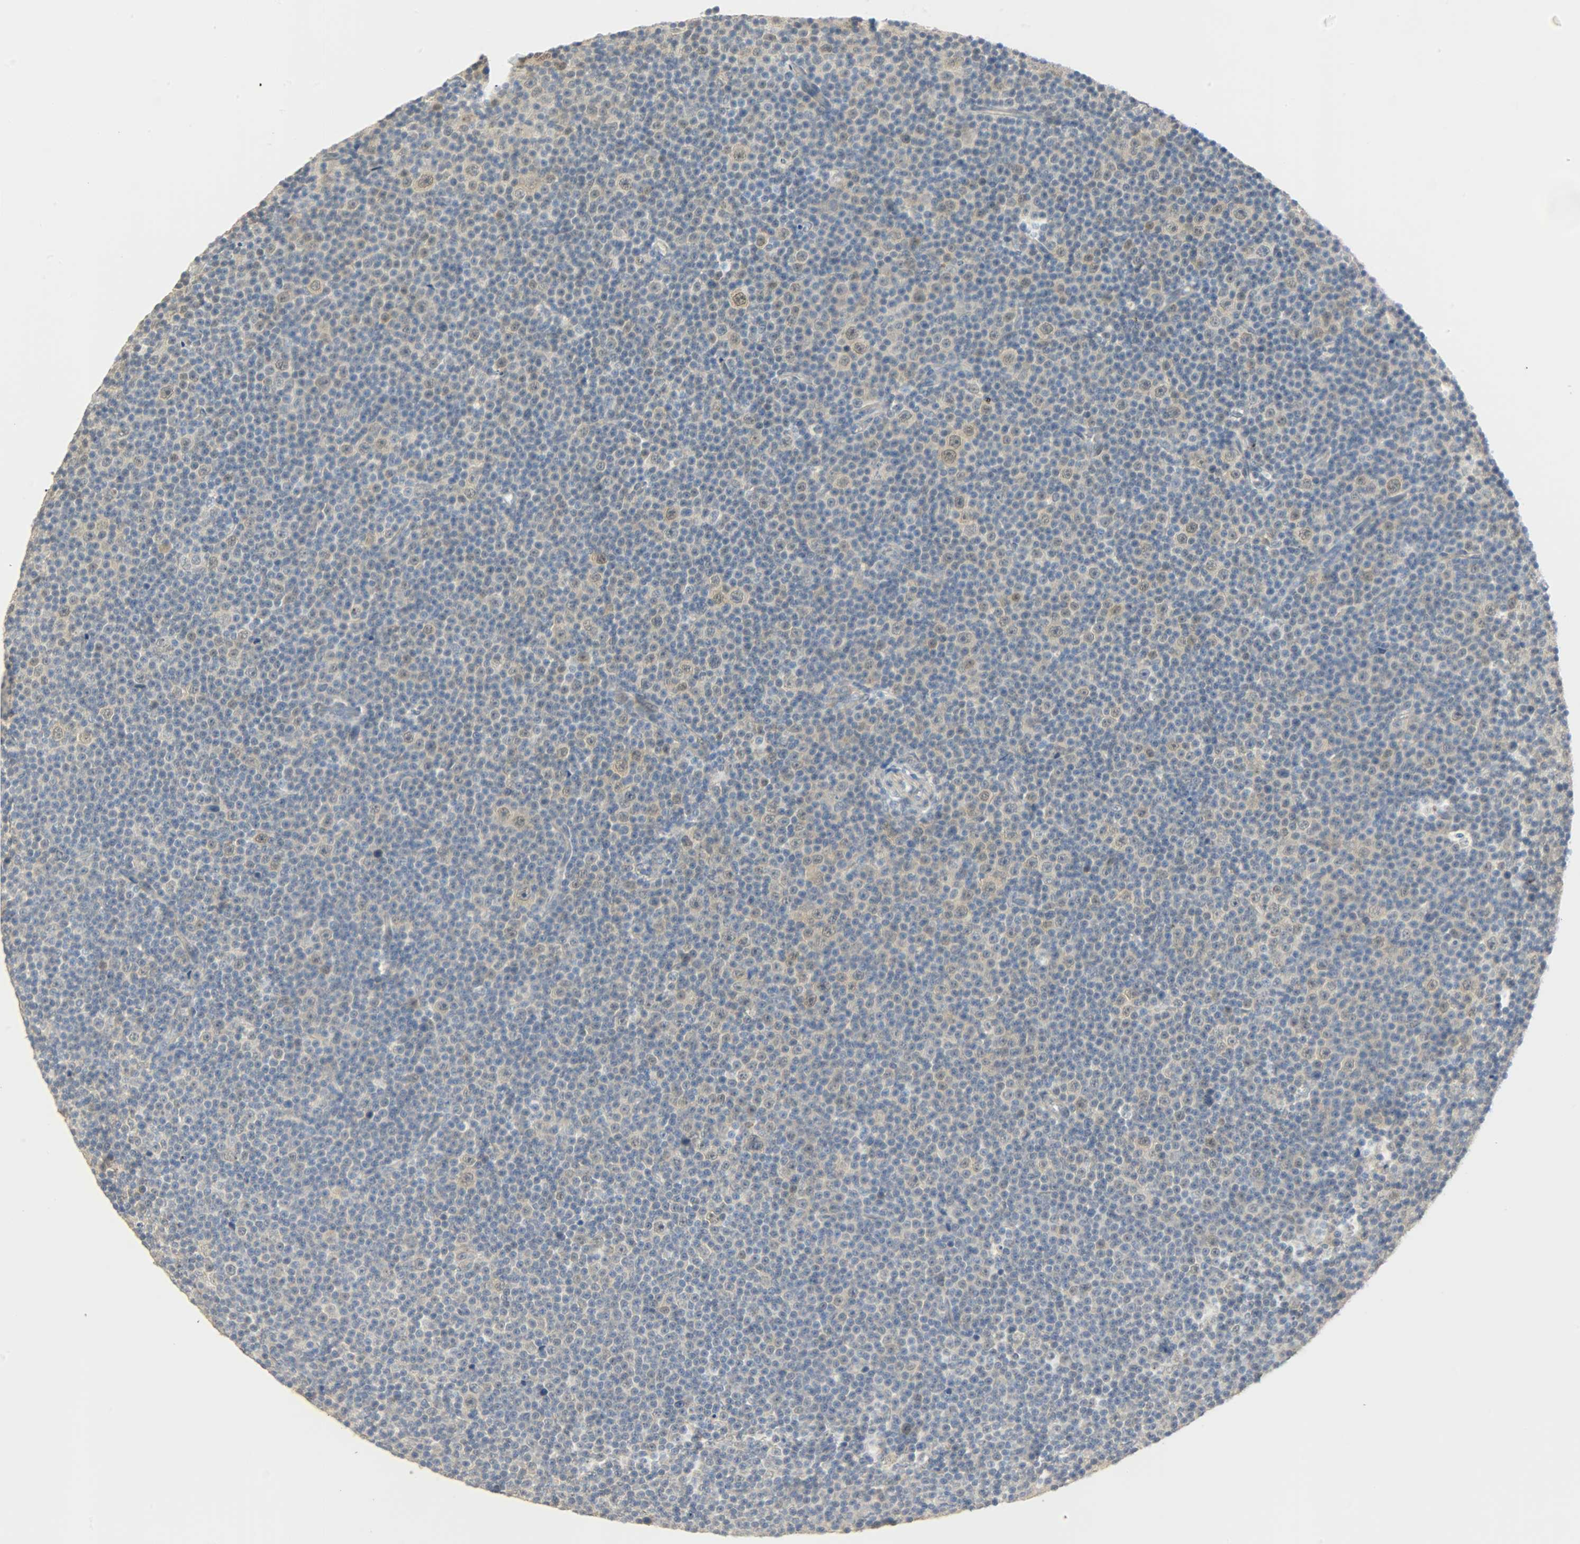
{"staining": {"intensity": "weak", "quantity": "<25%", "location": "cytoplasmic/membranous,nuclear"}, "tissue": "lymphoma", "cell_type": "Tumor cells", "image_type": "cancer", "snomed": [{"axis": "morphology", "description": "Malignant lymphoma, non-Hodgkin's type, Low grade"}, {"axis": "topography", "description": "Lymph node"}], "caption": "Protein analysis of malignant lymphoma, non-Hodgkin's type (low-grade) displays no significant positivity in tumor cells. (Stains: DAB (3,3'-diaminobenzidine) immunohistochemistry with hematoxylin counter stain, Microscopy: brightfield microscopy at high magnification).", "gene": "USP13", "patient": {"sex": "female", "age": 67}}